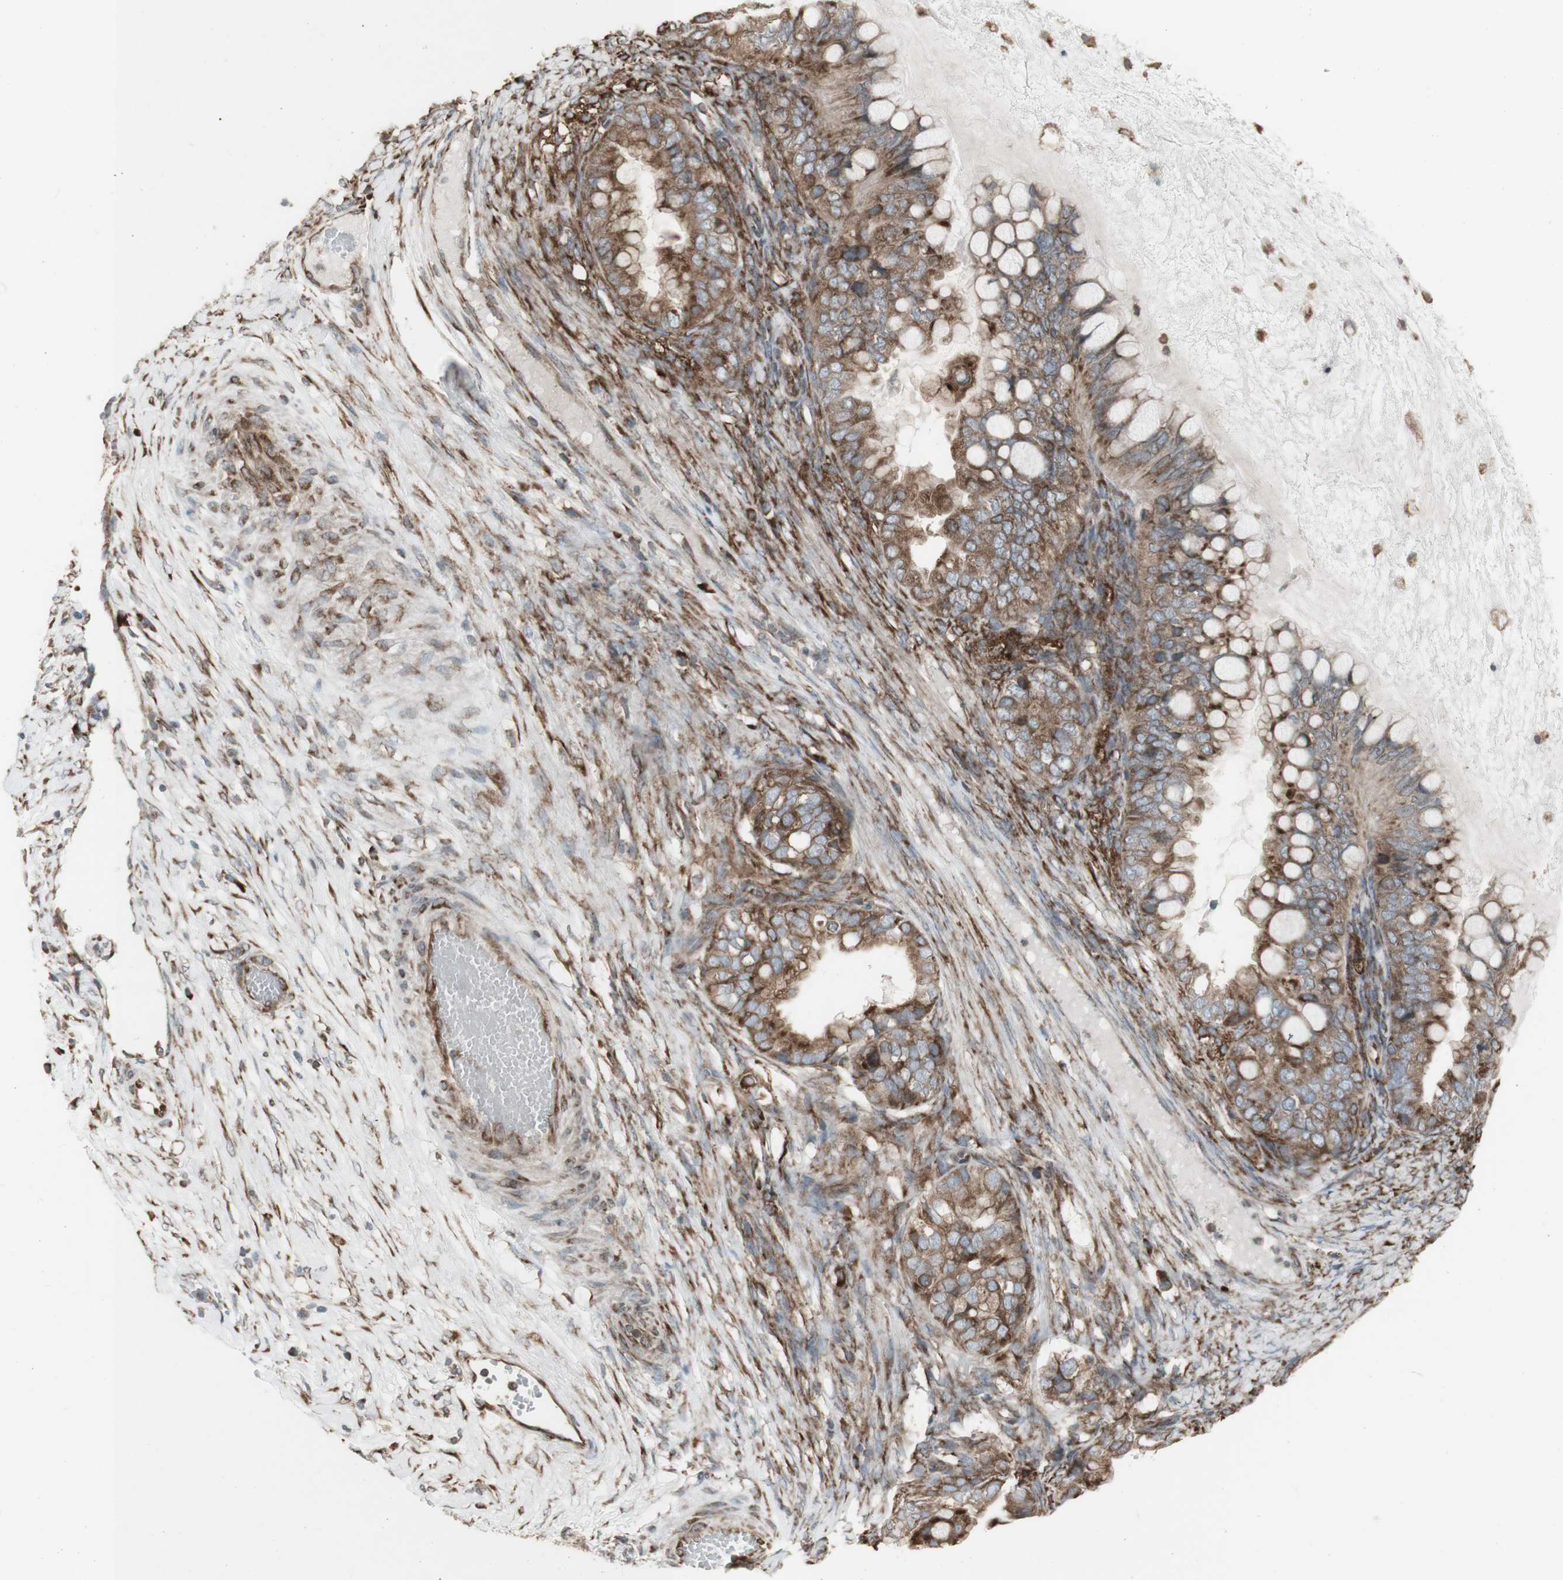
{"staining": {"intensity": "moderate", "quantity": ">75%", "location": "cytoplasmic/membranous"}, "tissue": "ovarian cancer", "cell_type": "Tumor cells", "image_type": "cancer", "snomed": [{"axis": "morphology", "description": "Cystadenocarcinoma, mucinous, NOS"}, {"axis": "topography", "description": "Ovary"}], "caption": "This is a photomicrograph of IHC staining of ovarian cancer (mucinous cystadenocarcinoma), which shows moderate expression in the cytoplasmic/membranous of tumor cells.", "gene": "FKBP3", "patient": {"sex": "female", "age": 80}}